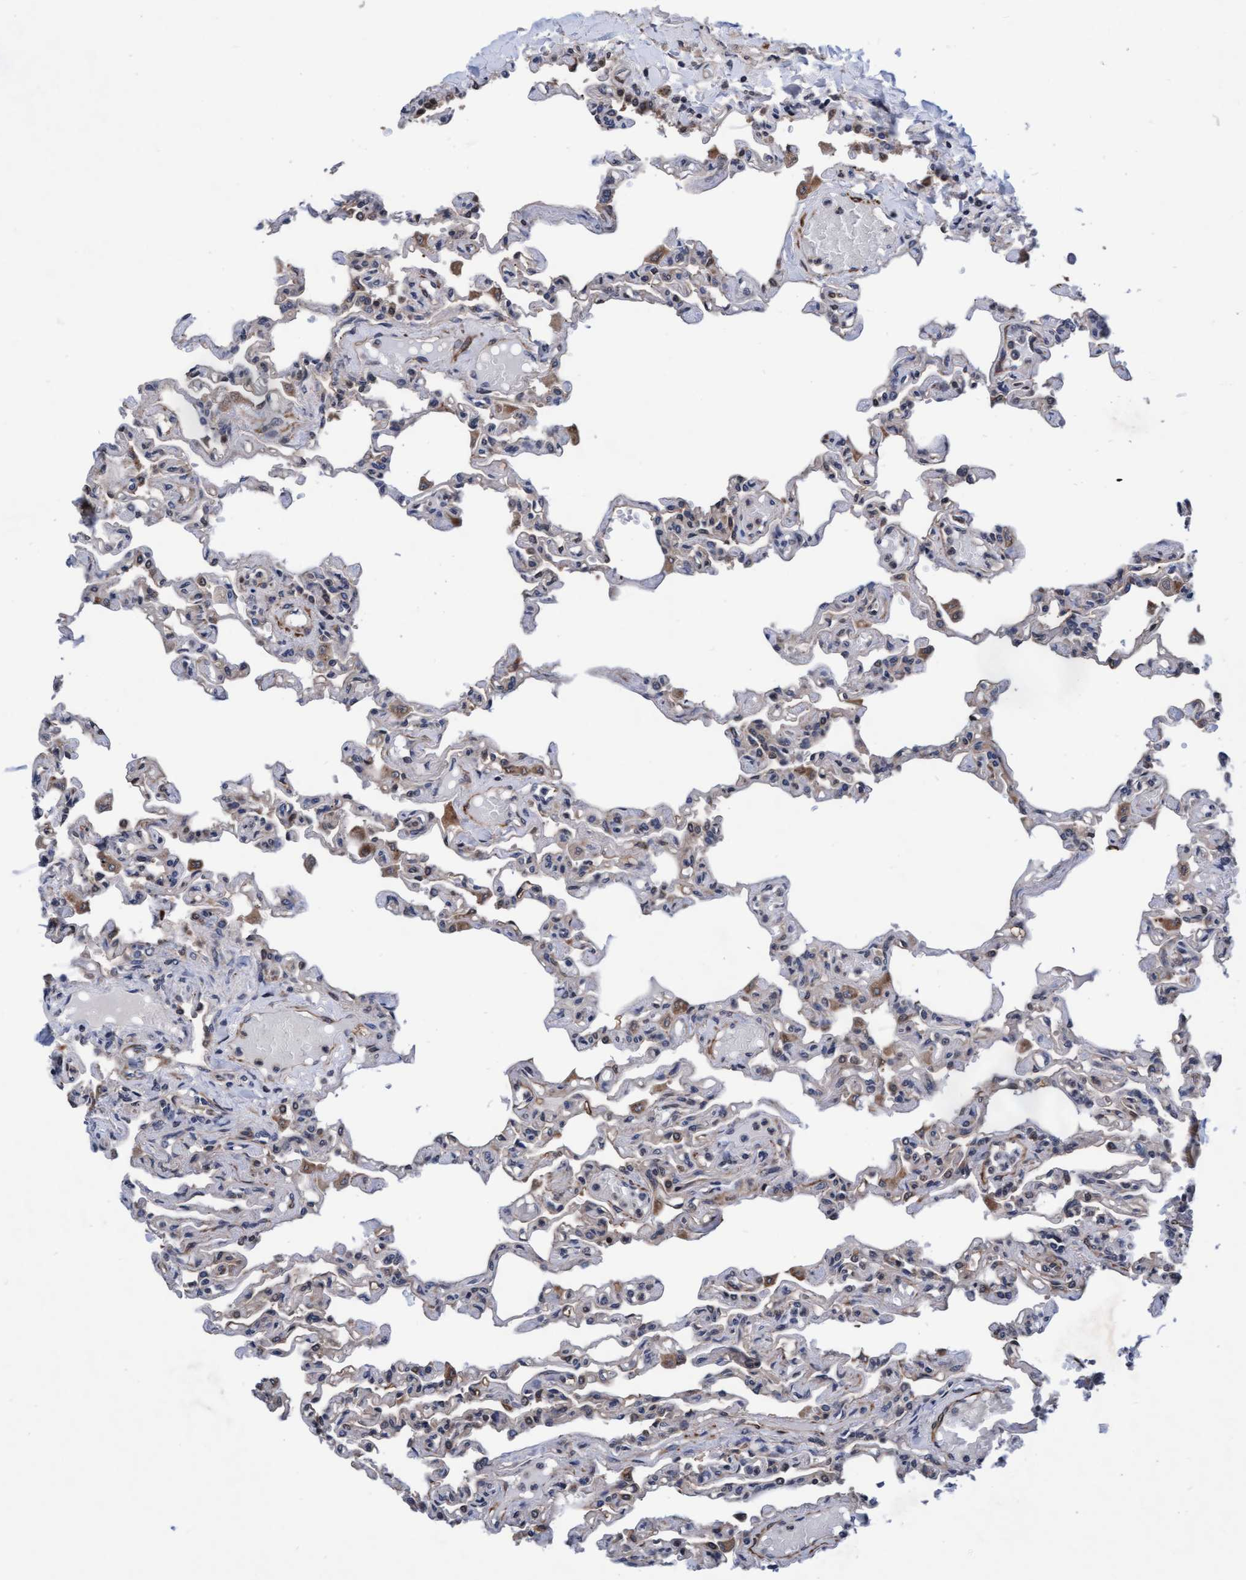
{"staining": {"intensity": "moderate", "quantity": "<25%", "location": "cytoplasmic/membranous"}, "tissue": "lung", "cell_type": "Alveolar cells", "image_type": "normal", "snomed": [{"axis": "morphology", "description": "Normal tissue, NOS"}, {"axis": "topography", "description": "Lung"}], "caption": "Lung stained with a brown dye exhibits moderate cytoplasmic/membranous positive expression in about <25% of alveolar cells.", "gene": "EFCAB13", "patient": {"sex": "male", "age": 21}}